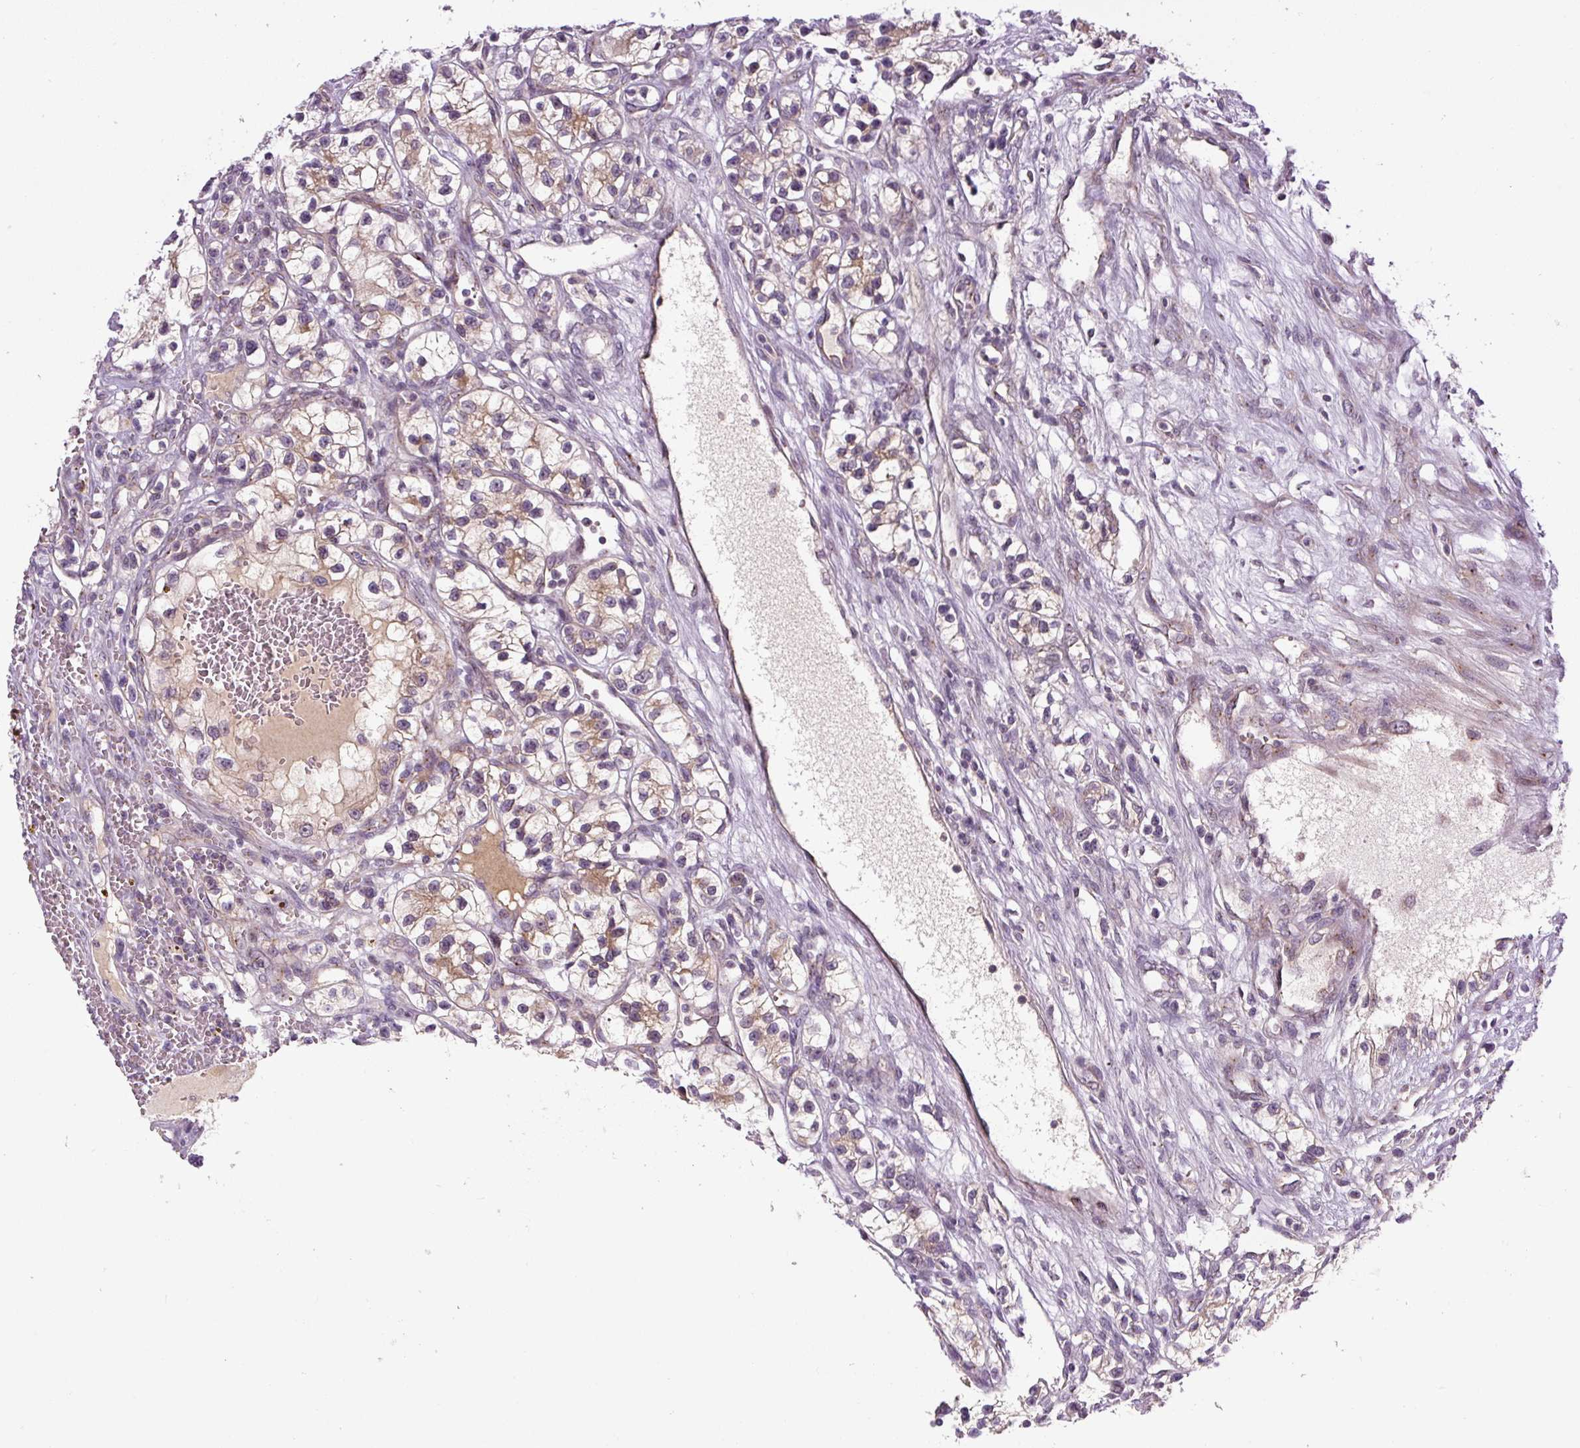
{"staining": {"intensity": "weak", "quantity": "25%-75%", "location": "cytoplasmic/membranous"}, "tissue": "renal cancer", "cell_type": "Tumor cells", "image_type": "cancer", "snomed": [{"axis": "morphology", "description": "Adenocarcinoma, NOS"}, {"axis": "topography", "description": "Kidney"}], "caption": "IHC of adenocarcinoma (renal) demonstrates low levels of weak cytoplasmic/membranous expression in approximately 25%-75% of tumor cells.", "gene": "PCM1", "patient": {"sex": "female", "age": 57}}